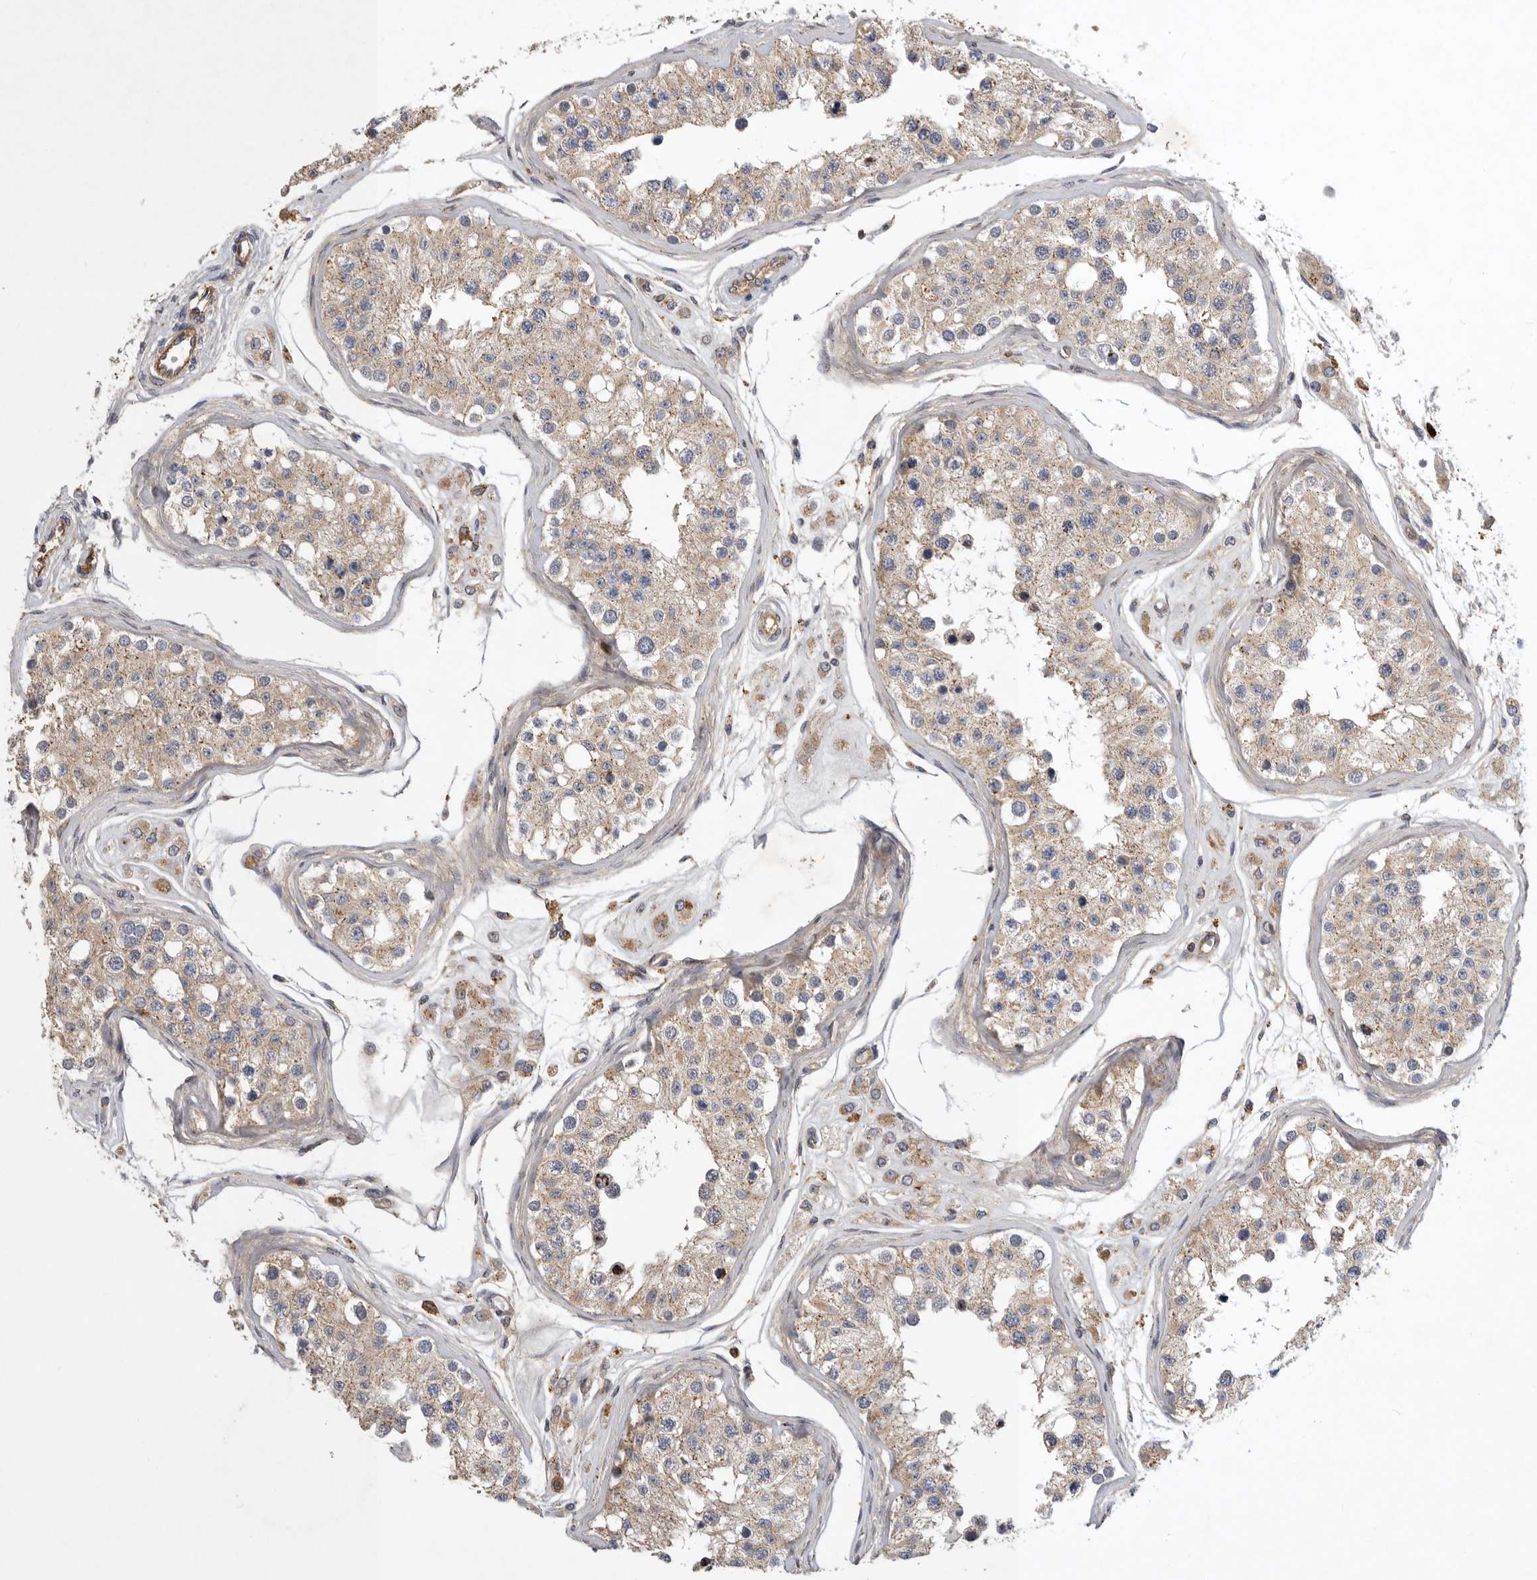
{"staining": {"intensity": "weak", "quantity": "25%-75%", "location": "cytoplasmic/membranous"}, "tissue": "testis", "cell_type": "Cells in seminiferous ducts", "image_type": "normal", "snomed": [{"axis": "morphology", "description": "Normal tissue, NOS"}, {"axis": "morphology", "description": "Adenocarcinoma, metastatic, NOS"}, {"axis": "topography", "description": "Testis"}], "caption": "The image shows staining of normal testis, revealing weak cytoplasmic/membranous protein expression (brown color) within cells in seminiferous ducts.", "gene": "MLPH", "patient": {"sex": "male", "age": 26}}